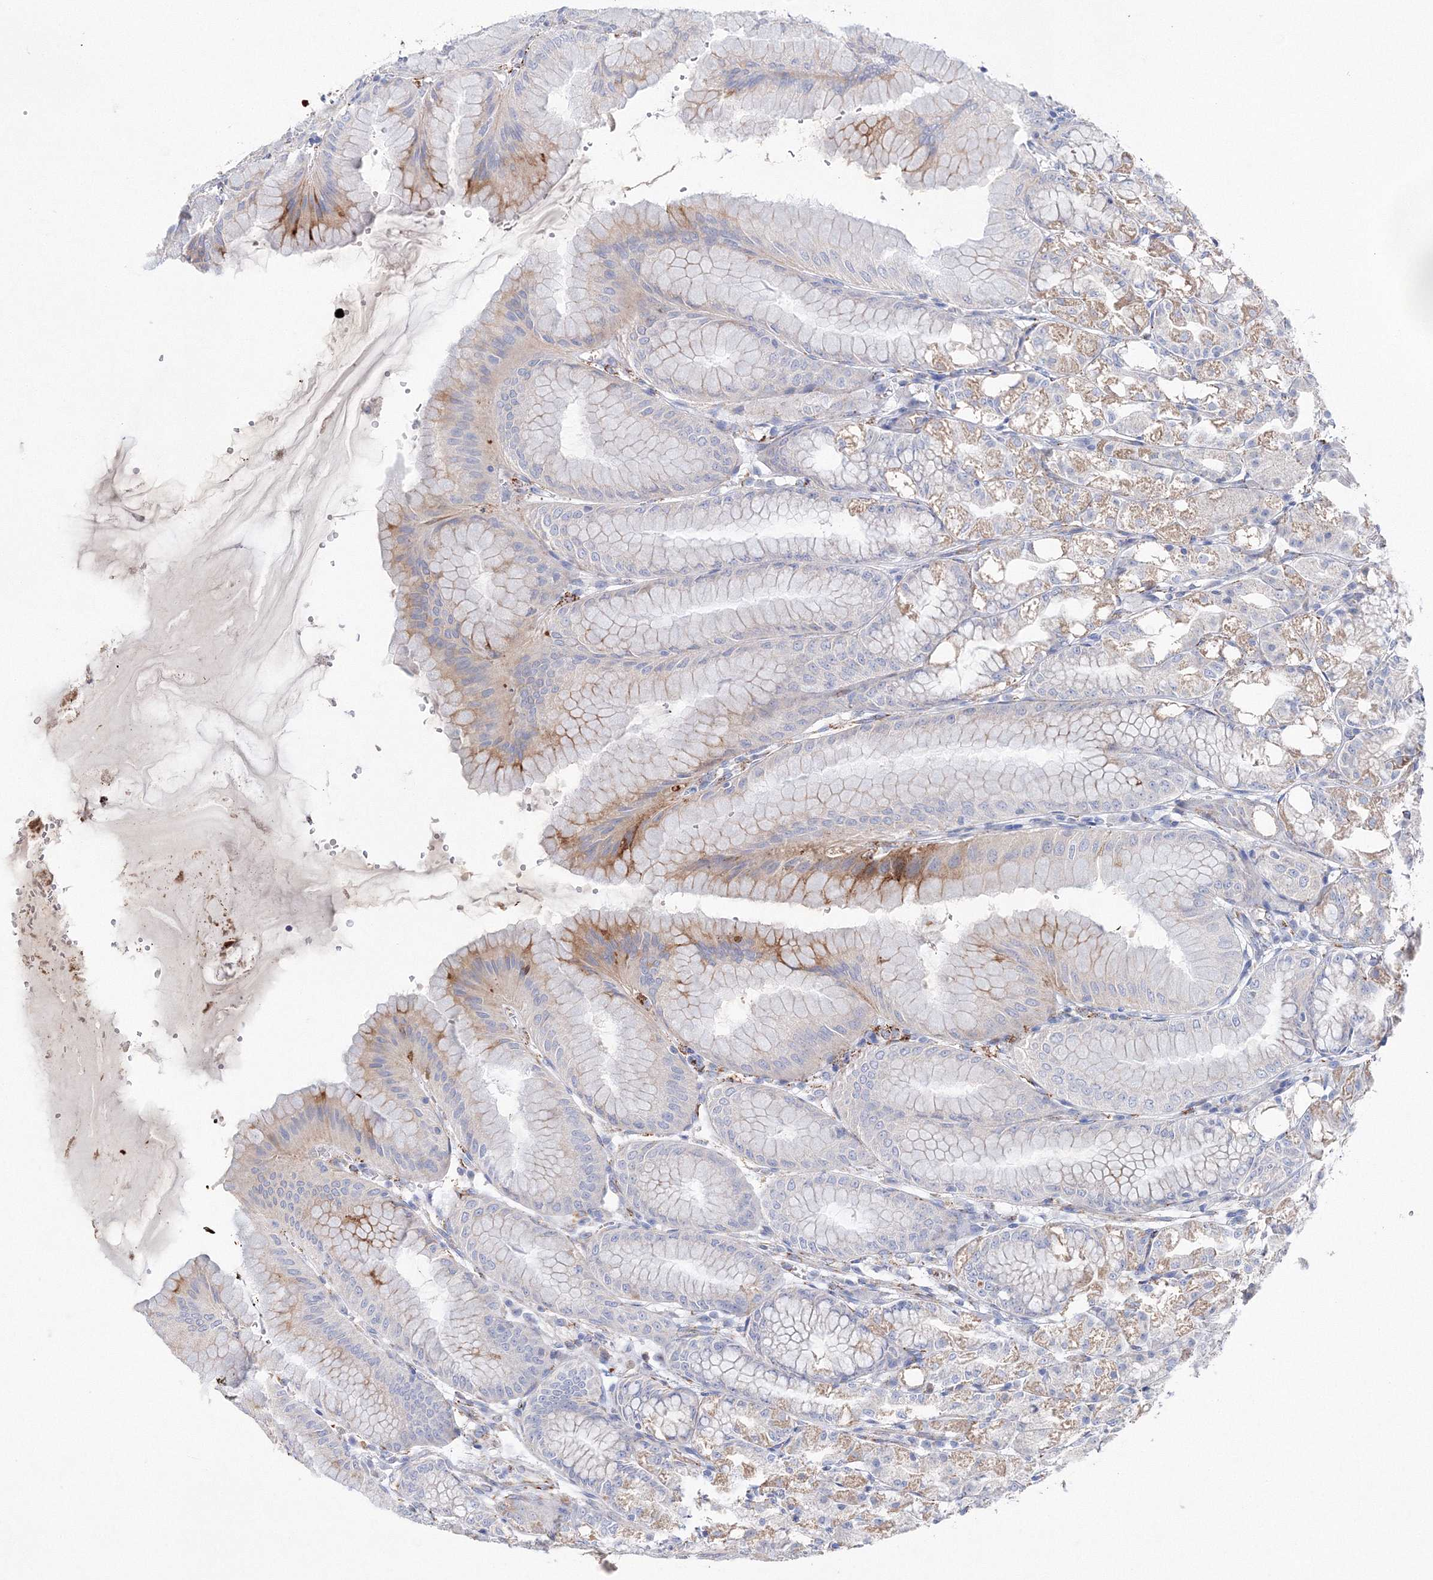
{"staining": {"intensity": "moderate", "quantity": "25%-75%", "location": "cytoplasmic/membranous"}, "tissue": "stomach", "cell_type": "Glandular cells", "image_type": "normal", "snomed": [{"axis": "morphology", "description": "Normal tissue, NOS"}, {"axis": "topography", "description": "Stomach, lower"}], "caption": "A brown stain highlights moderate cytoplasmic/membranous staining of a protein in glandular cells of normal human stomach. The staining was performed using DAB (3,3'-diaminobenzidine) to visualize the protein expression in brown, while the nuclei were stained in blue with hematoxylin (Magnification: 20x).", "gene": "MERTK", "patient": {"sex": "male", "age": 71}}